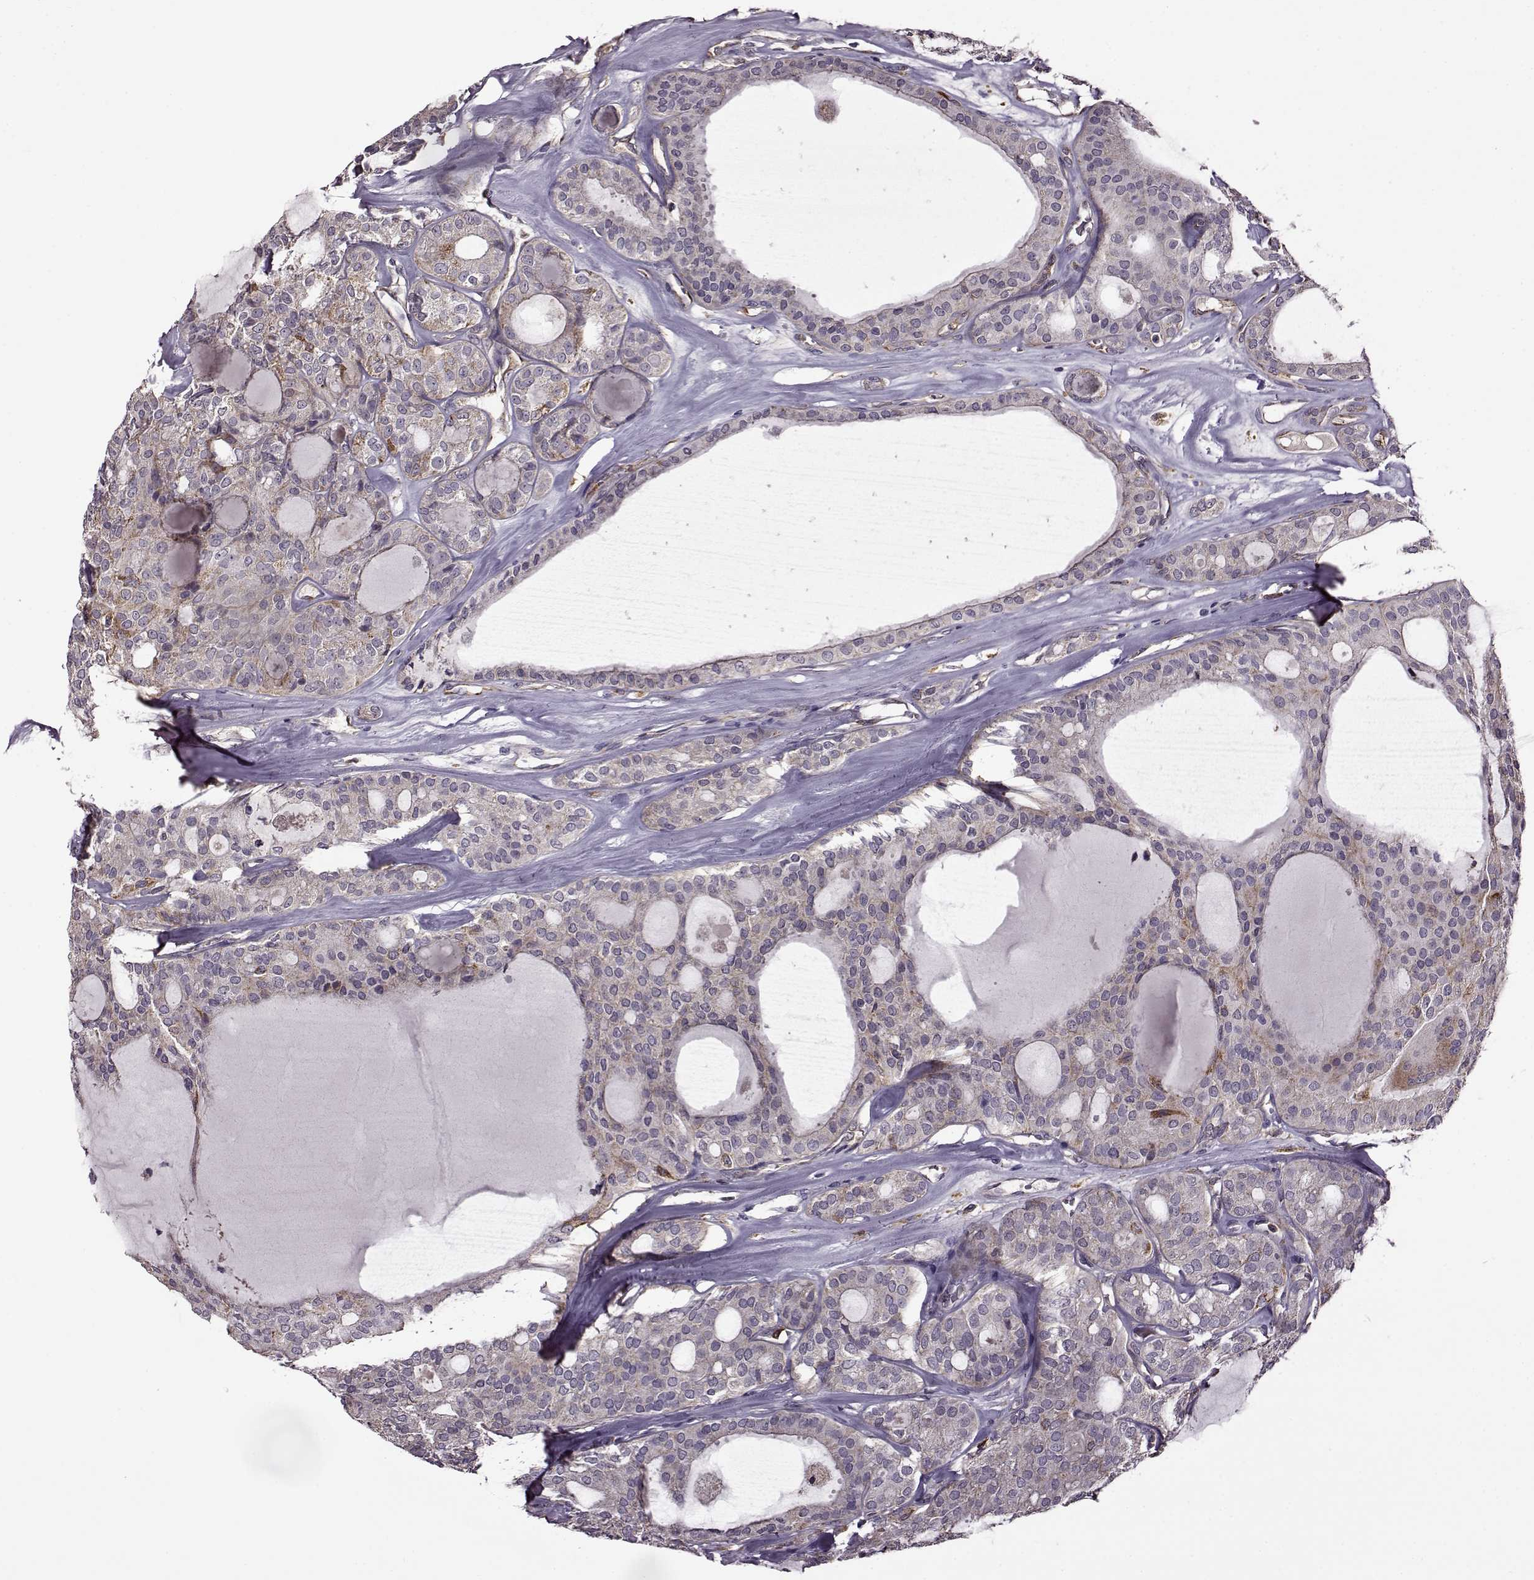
{"staining": {"intensity": "moderate", "quantity": "<25%", "location": "cytoplasmic/membranous"}, "tissue": "thyroid cancer", "cell_type": "Tumor cells", "image_type": "cancer", "snomed": [{"axis": "morphology", "description": "Follicular adenoma carcinoma, NOS"}, {"axis": "topography", "description": "Thyroid gland"}], "caption": "Immunohistochemical staining of follicular adenoma carcinoma (thyroid) shows low levels of moderate cytoplasmic/membranous protein positivity in approximately <25% of tumor cells.", "gene": "MTSS1", "patient": {"sex": "male", "age": 75}}